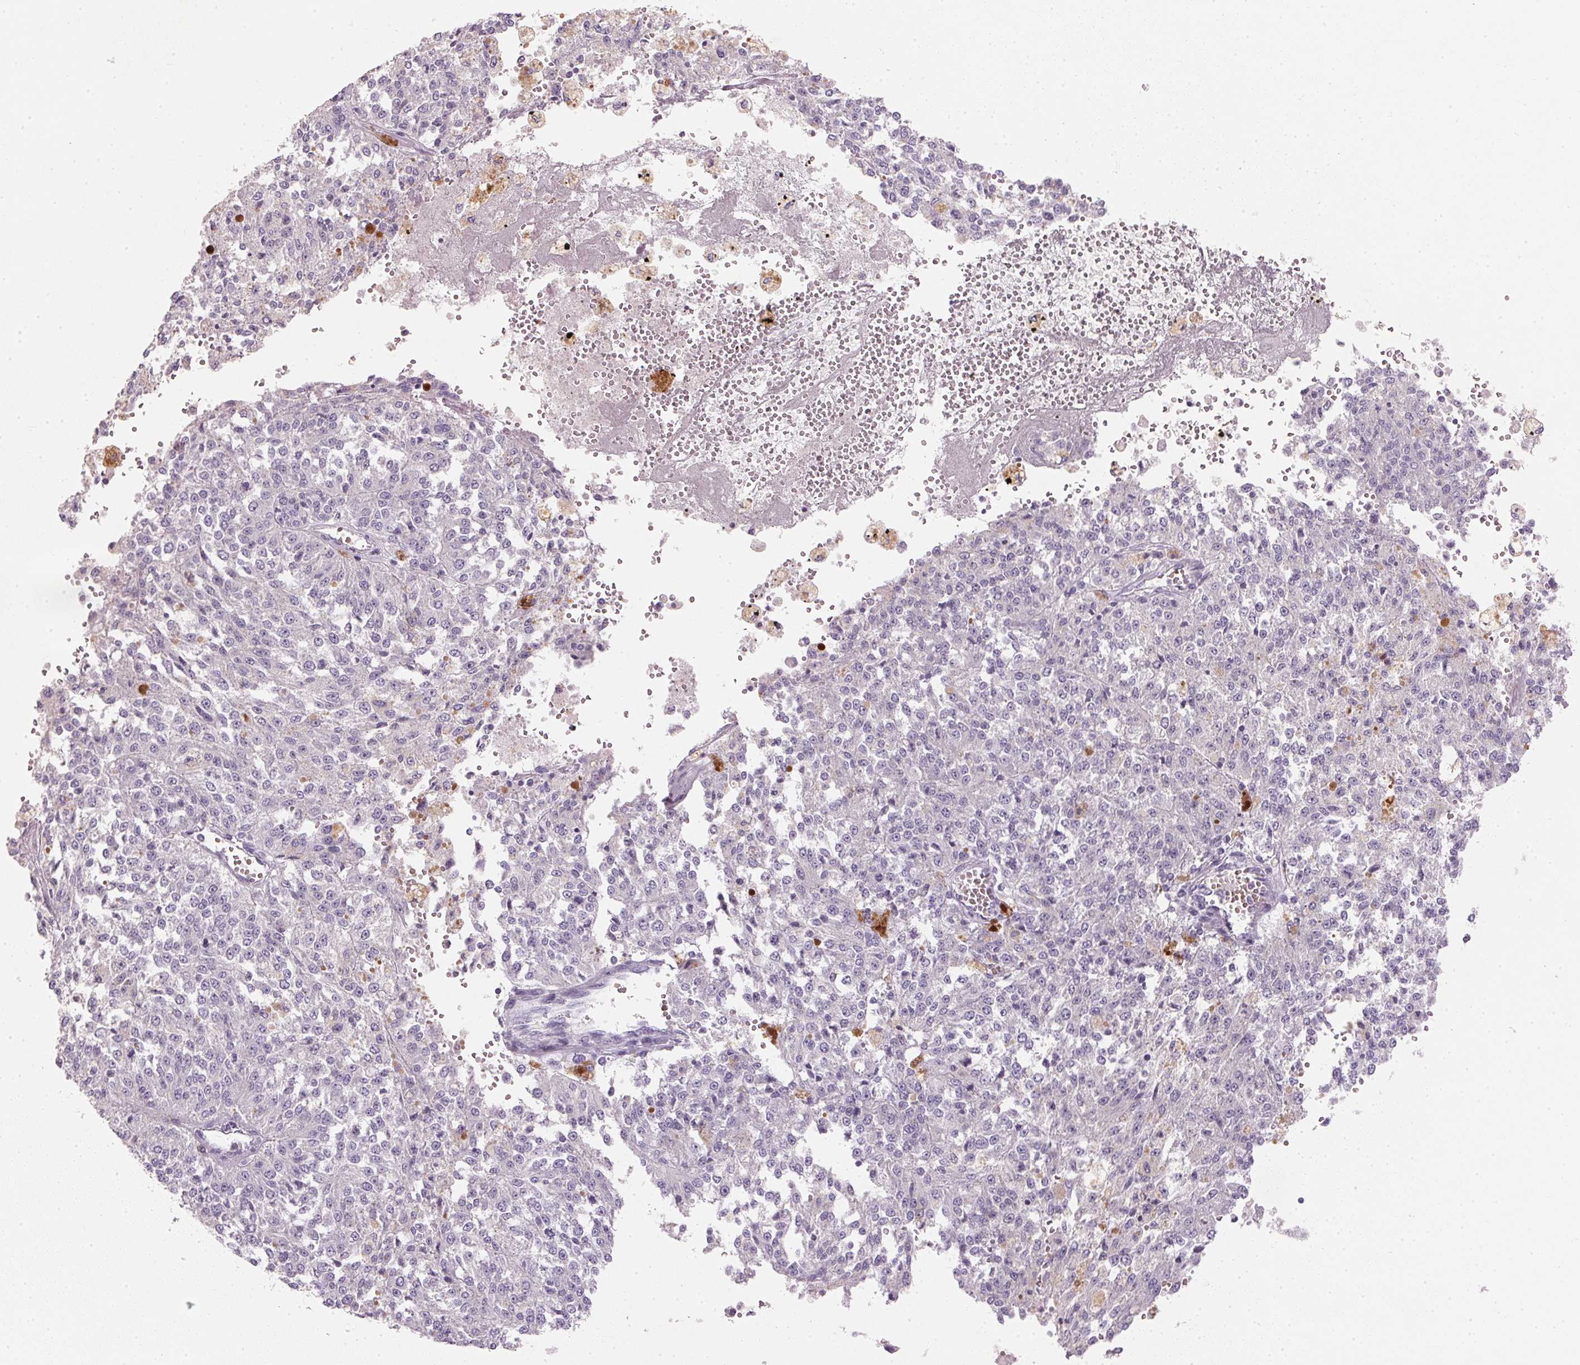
{"staining": {"intensity": "negative", "quantity": "none", "location": "none"}, "tissue": "melanoma", "cell_type": "Tumor cells", "image_type": "cancer", "snomed": [{"axis": "morphology", "description": "Malignant melanoma, Metastatic site"}, {"axis": "topography", "description": "Lymph node"}], "caption": "Micrograph shows no significant protein positivity in tumor cells of melanoma.", "gene": "HSD17B1", "patient": {"sex": "female", "age": 64}}